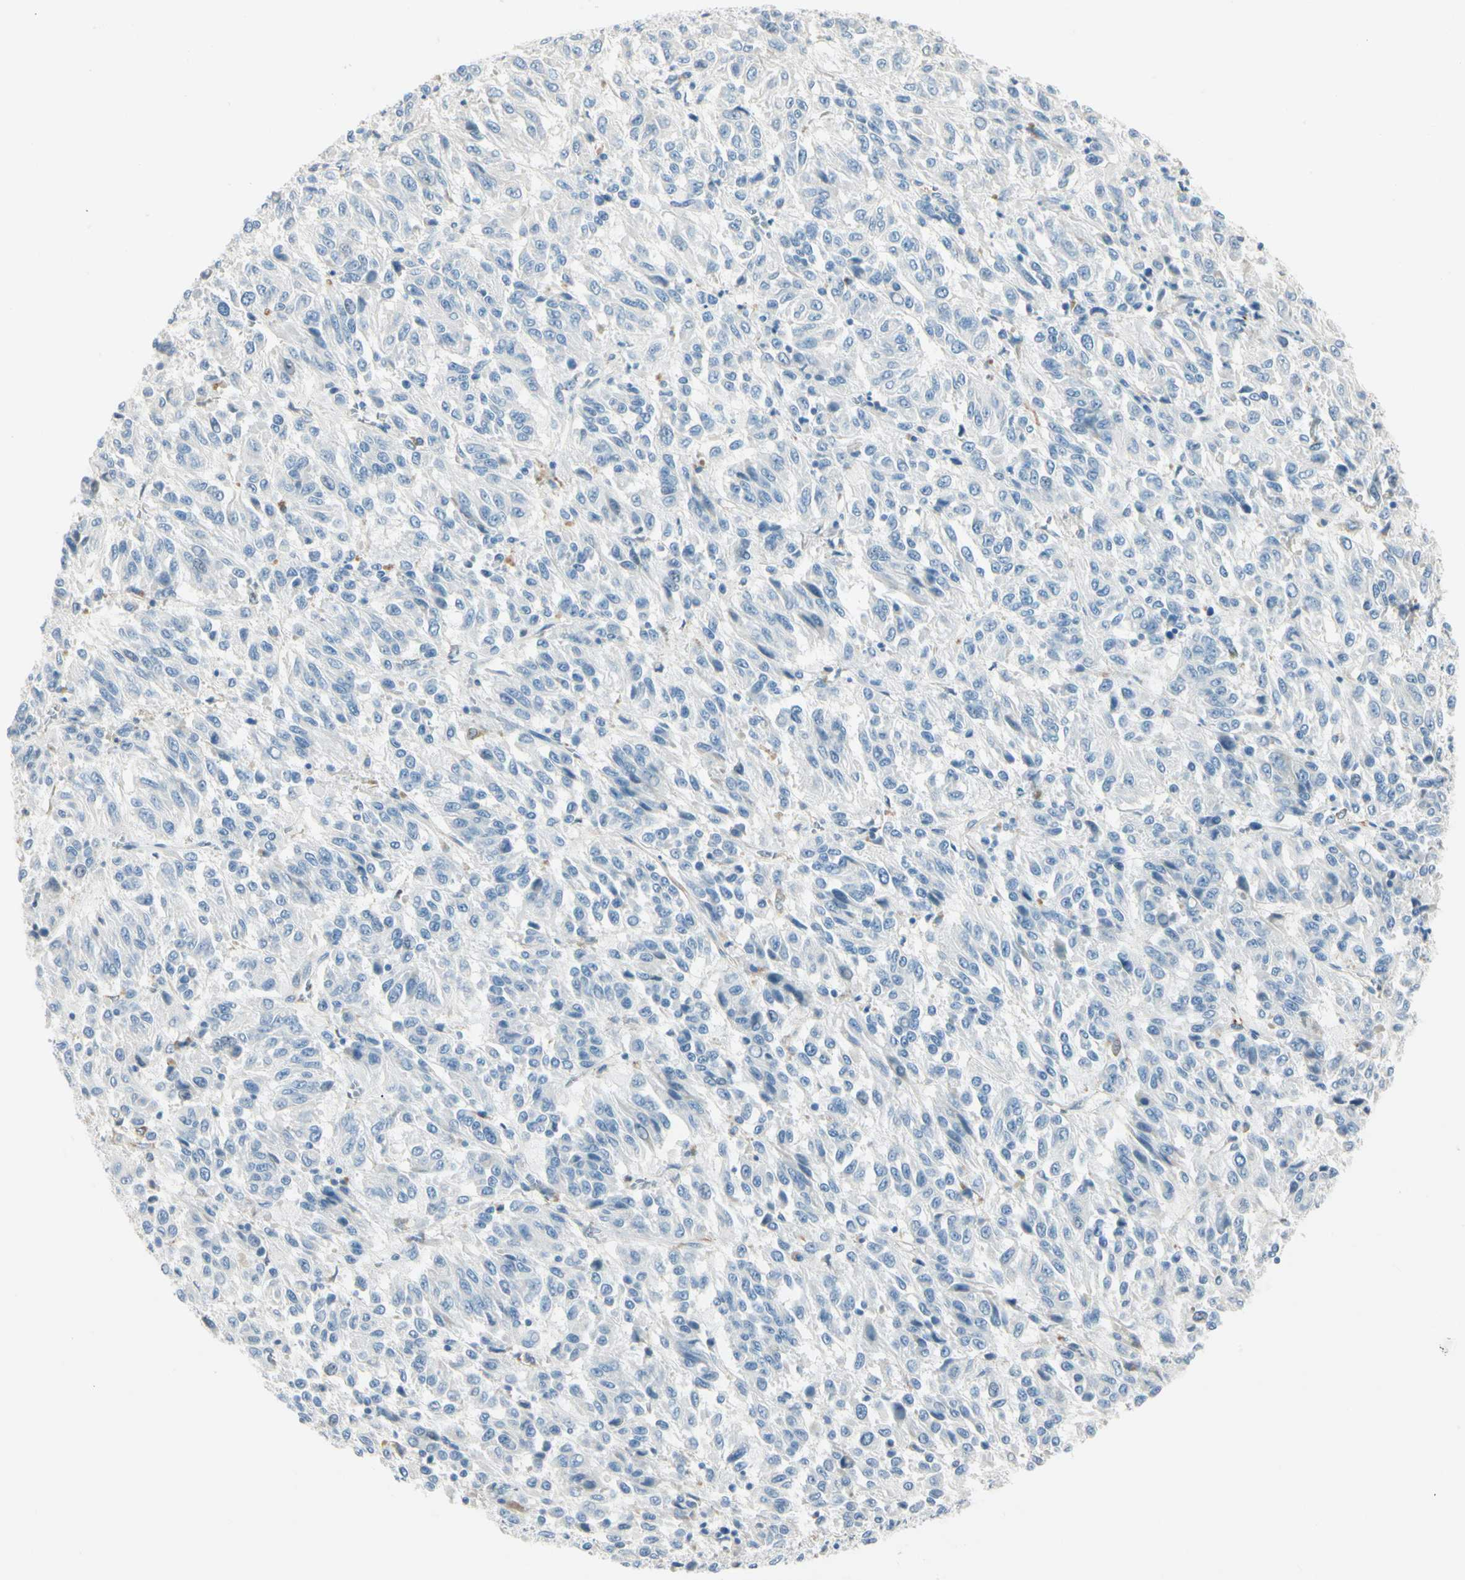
{"staining": {"intensity": "negative", "quantity": "none", "location": "none"}, "tissue": "melanoma", "cell_type": "Tumor cells", "image_type": "cancer", "snomed": [{"axis": "morphology", "description": "Malignant melanoma, Metastatic site"}, {"axis": "topography", "description": "Lung"}], "caption": "Melanoma stained for a protein using IHC displays no staining tumor cells.", "gene": "AMPH", "patient": {"sex": "male", "age": 64}}